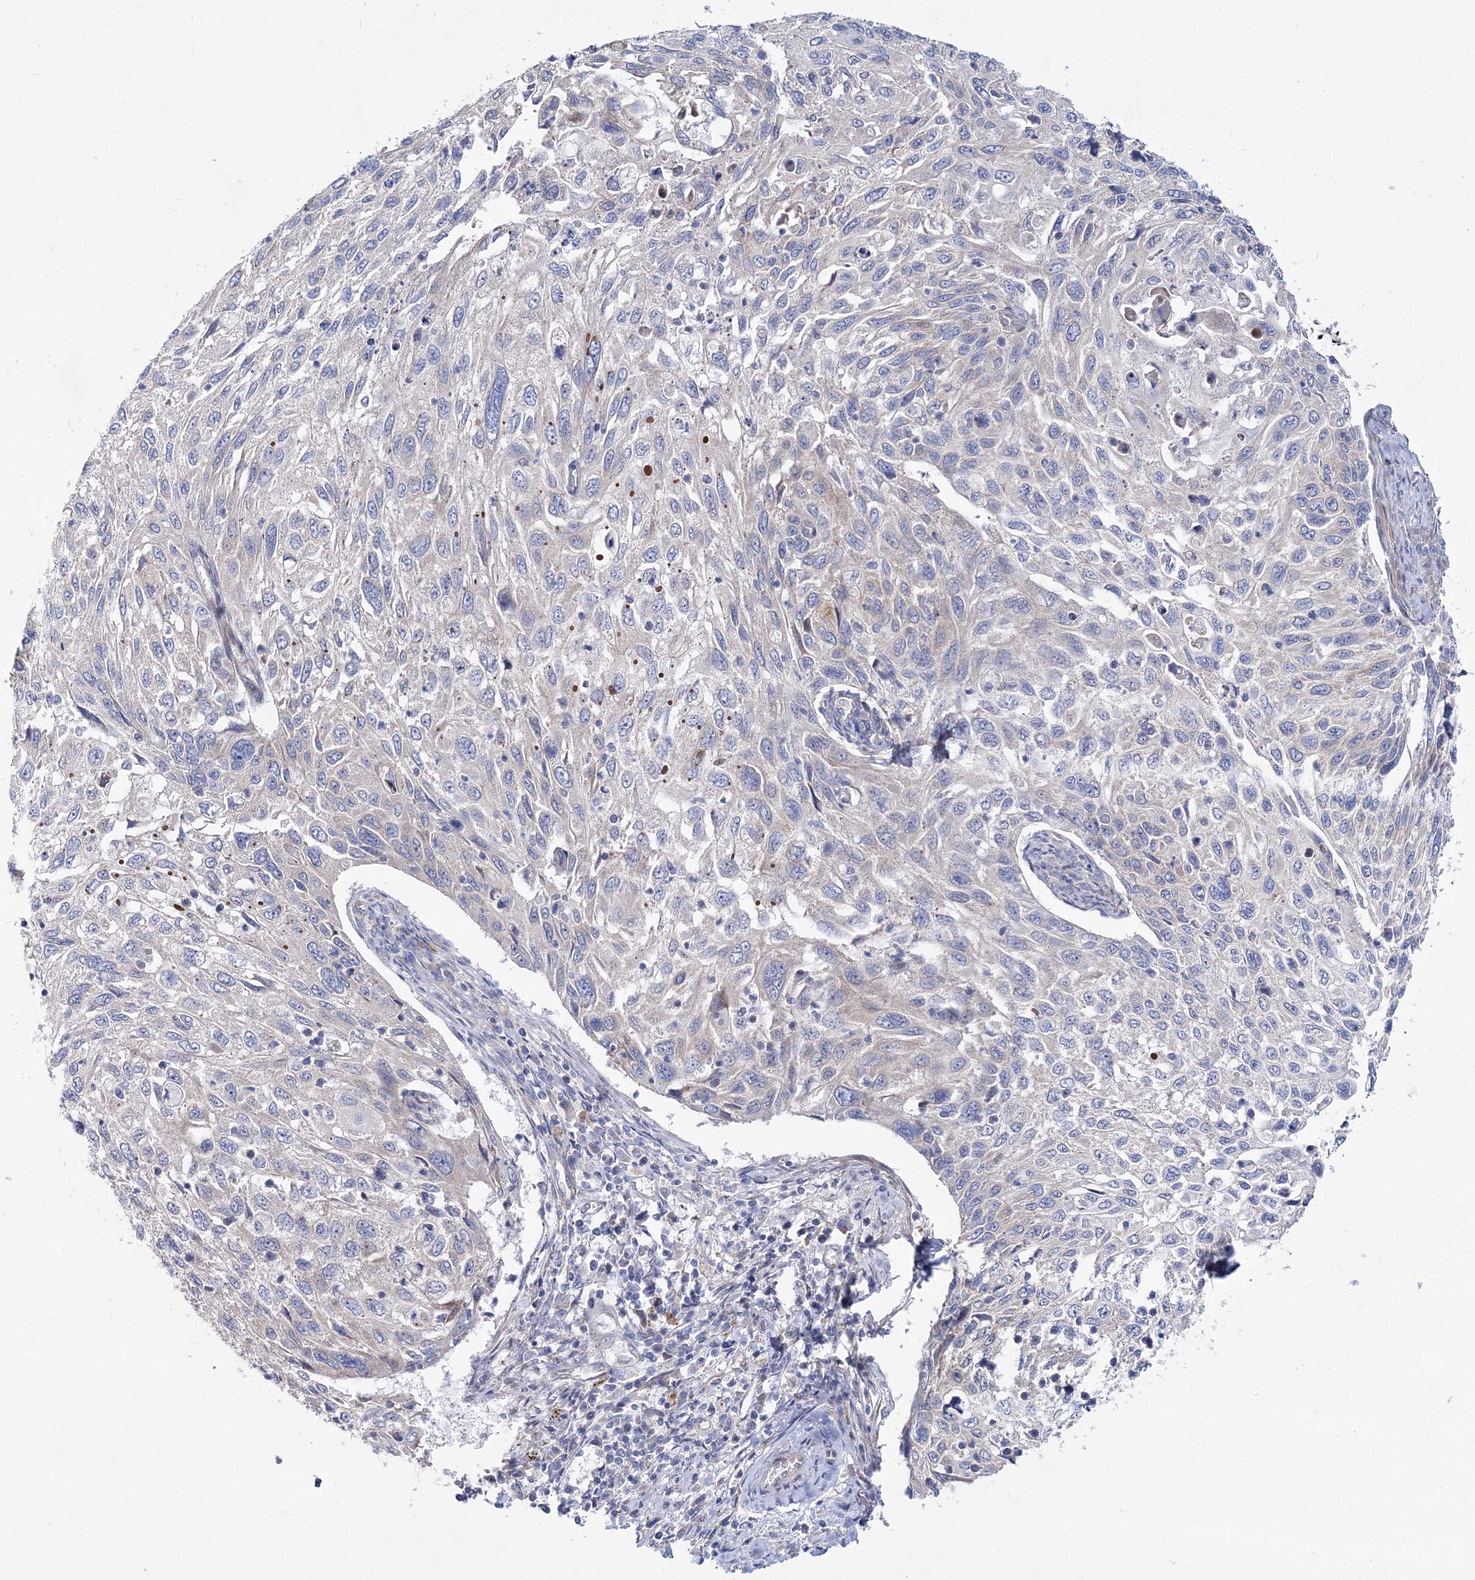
{"staining": {"intensity": "negative", "quantity": "none", "location": "none"}, "tissue": "cervical cancer", "cell_type": "Tumor cells", "image_type": "cancer", "snomed": [{"axis": "morphology", "description": "Squamous cell carcinoma, NOS"}, {"axis": "topography", "description": "Cervix"}], "caption": "Tumor cells show no significant protein positivity in cervical cancer (squamous cell carcinoma). (Immunohistochemistry, brightfield microscopy, high magnification).", "gene": "ARHGAP32", "patient": {"sex": "female", "age": 70}}